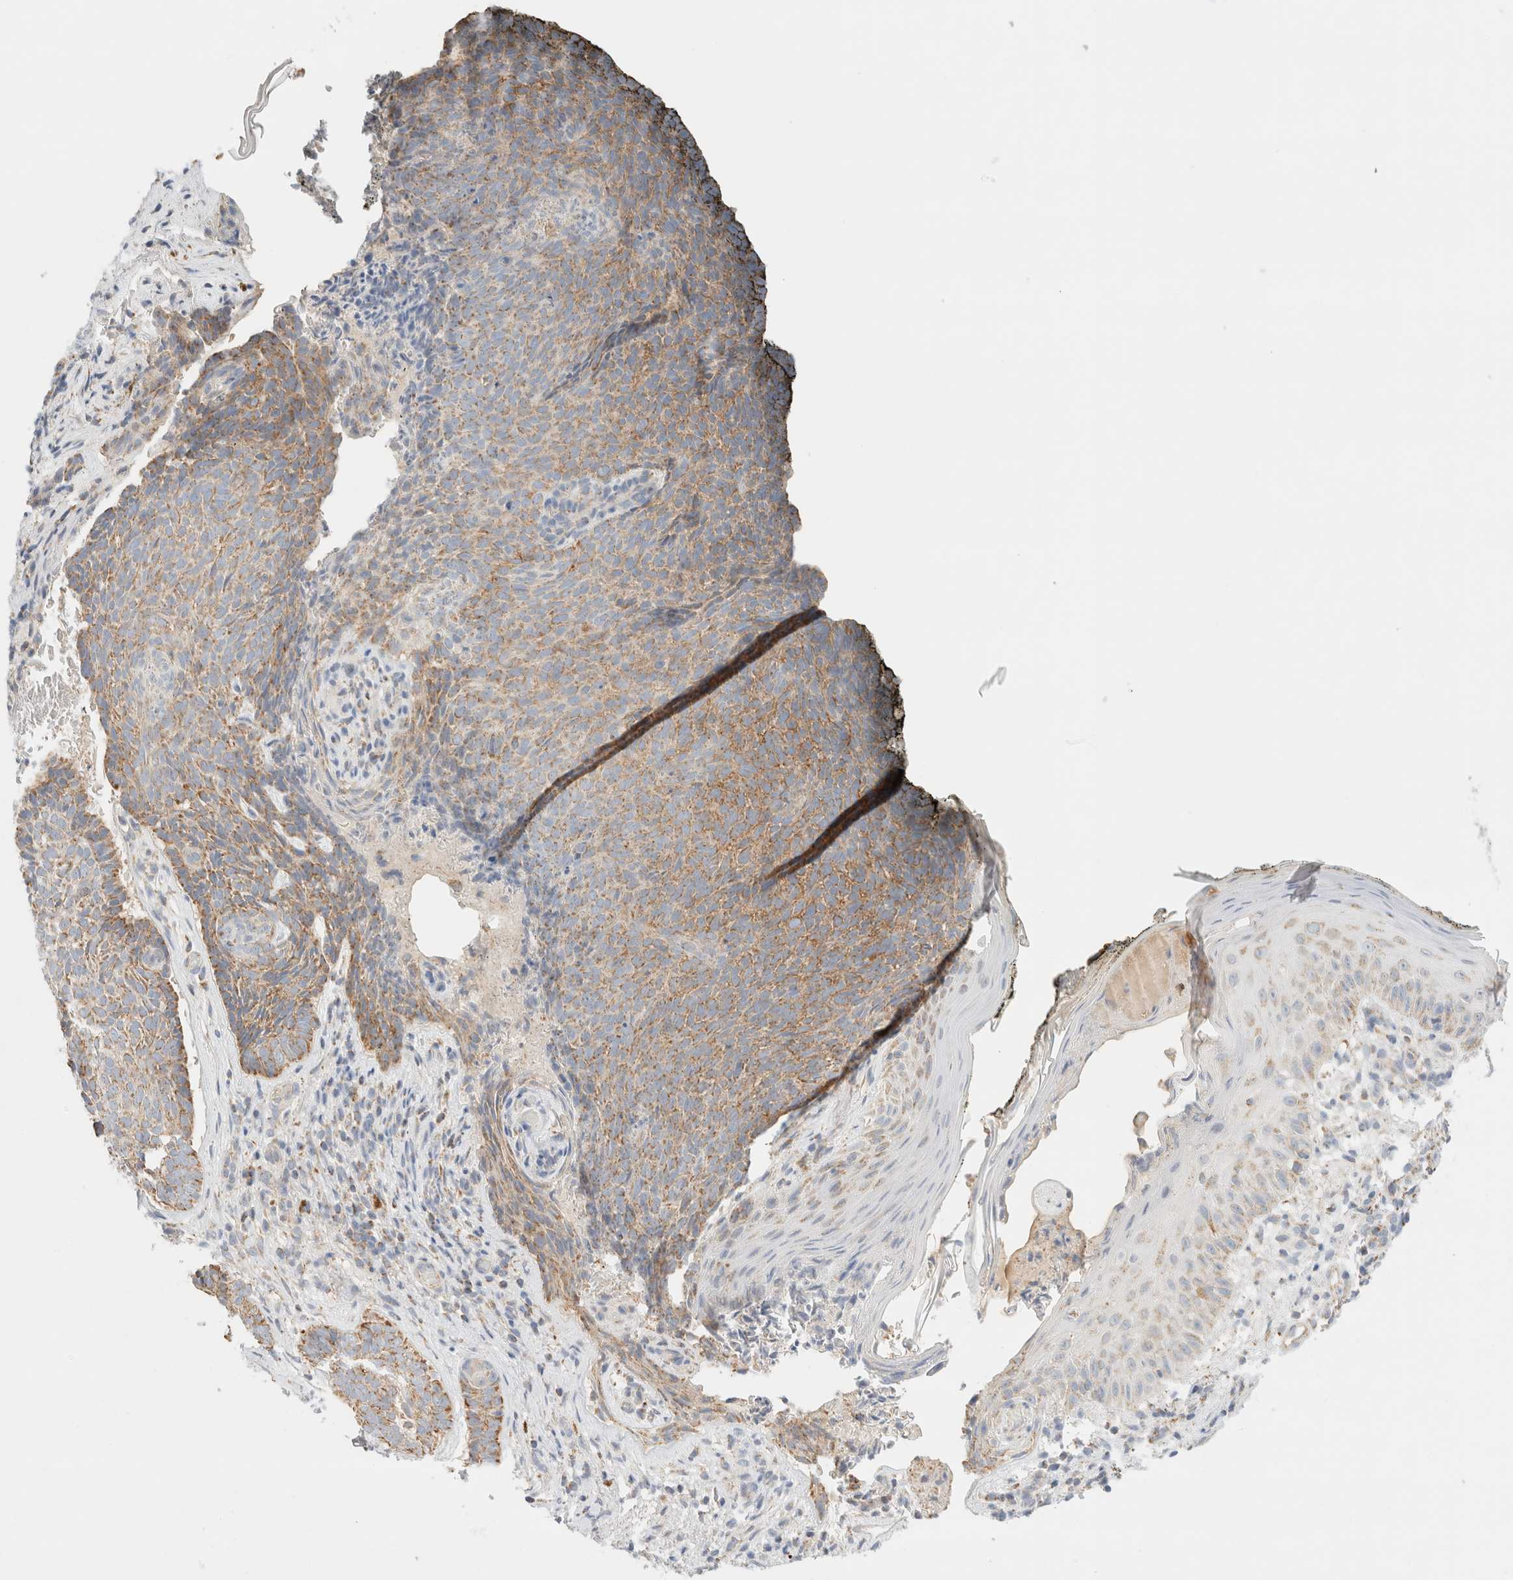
{"staining": {"intensity": "moderate", "quantity": ">75%", "location": "cytoplasmic/membranous"}, "tissue": "skin cancer", "cell_type": "Tumor cells", "image_type": "cancer", "snomed": [{"axis": "morphology", "description": "Basal cell carcinoma"}, {"axis": "topography", "description": "Skin"}], "caption": "Basal cell carcinoma (skin) stained with immunohistochemistry reveals moderate cytoplasmic/membranous staining in about >75% of tumor cells. (Brightfield microscopy of DAB IHC at high magnification).", "gene": "HDHD3", "patient": {"sex": "male", "age": 61}}